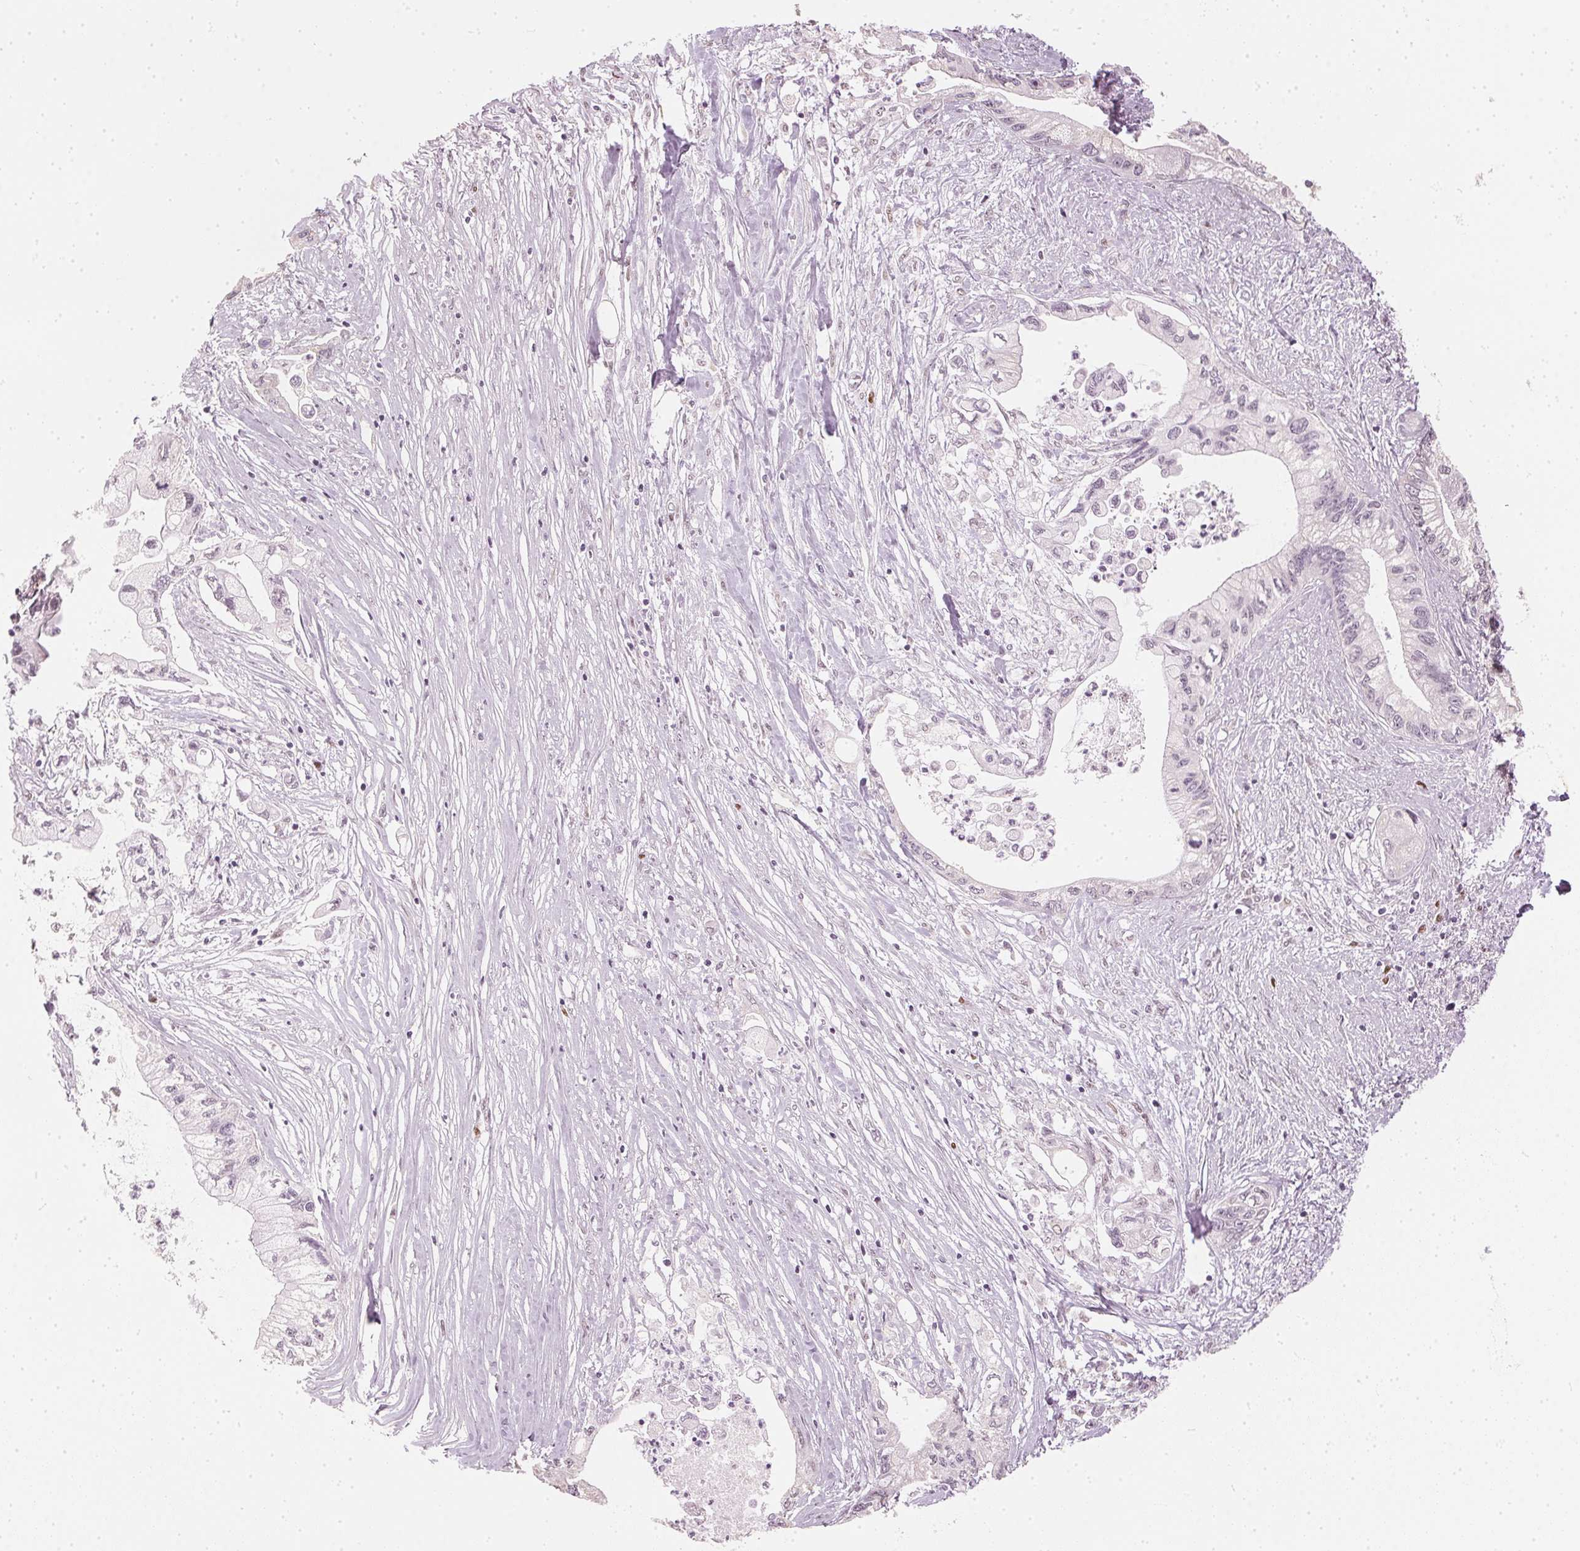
{"staining": {"intensity": "negative", "quantity": "none", "location": "none"}, "tissue": "pancreatic cancer", "cell_type": "Tumor cells", "image_type": "cancer", "snomed": [{"axis": "morphology", "description": "Adenocarcinoma, NOS"}, {"axis": "topography", "description": "Pancreas"}], "caption": "A high-resolution micrograph shows immunohistochemistry staining of pancreatic cancer, which displays no significant staining in tumor cells.", "gene": "SLC39A3", "patient": {"sex": "male", "age": 61}}